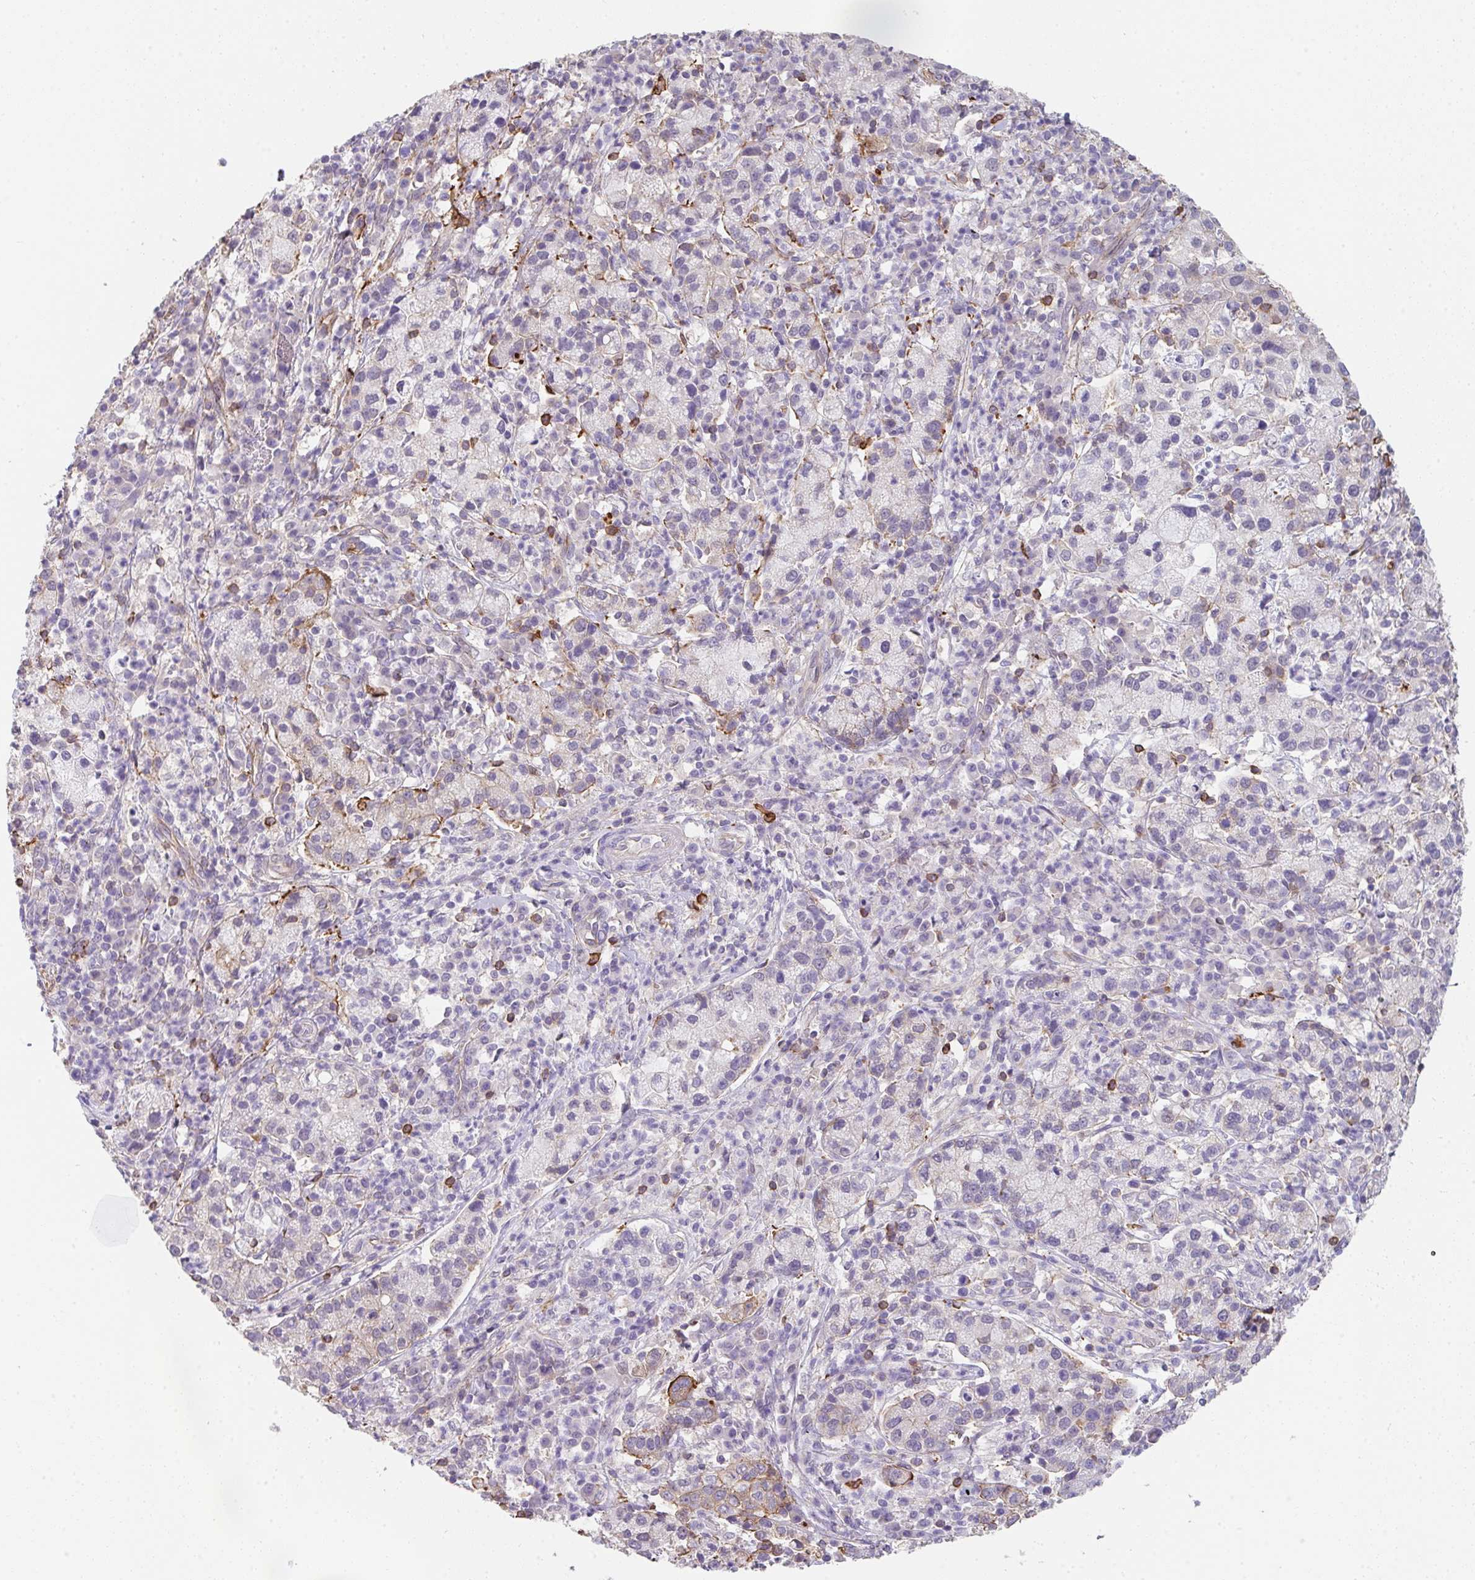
{"staining": {"intensity": "negative", "quantity": "none", "location": "none"}, "tissue": "cervical cancer", "cell_type": "Tumor cells", "image_type": "cancer", "snomed": [{"axis": "morphology", "description": "Normal tissue, NOS"}, {"axis": "morphology", "description": "Adenocarcinoma, NOS"}, {"axis": "topography", "description": "Cervix"}], "caption": "Cervical cancer stained for a protein using immunohistochemistry (IHC) demonstrates no positivity tumor cells.", "gene": "DBN1", "patient": {"sex": "female", "age": 44}}